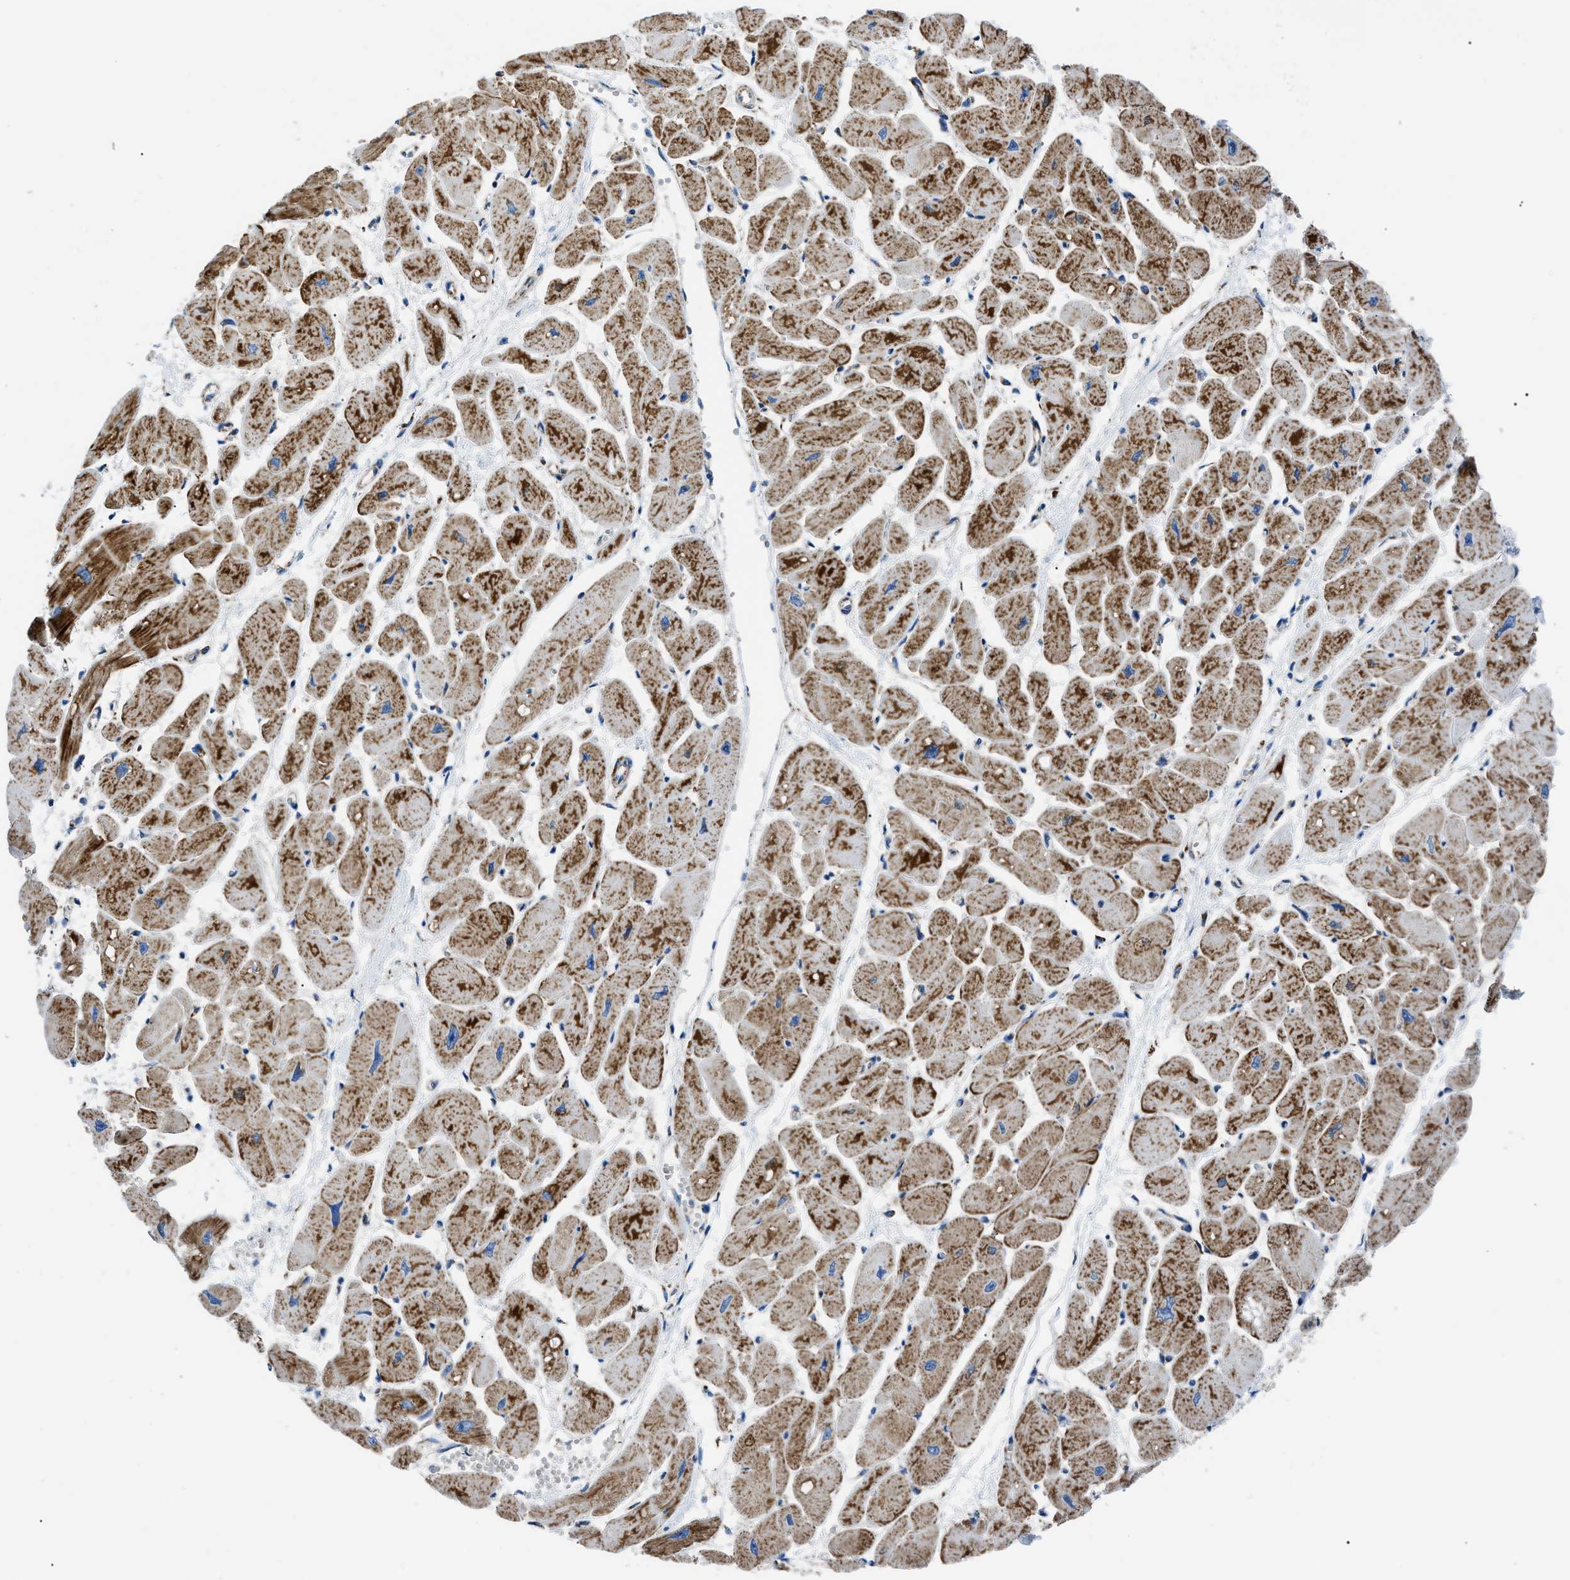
{"staining": {"intensity": "strong", "quantity": ">75%", "location": "cytoplasmic/membranous"}, "tissue": "heart muscle", "cell_type": "Cardiomyocytes", "image_type": "normal", "snomed": [{"axis": "morphology", "description": "Normal tissue, NOS"}, {"axis": "topography", "description": "Heart"}], "caption": "Normal heart muscle demonstrates strong cytoplasmic/membranous staining in approximately >75% of cardiomyocytes, visualized by immunohistochemistry. The staining was performed using DAB (3,3'-diaminobenzidine) to visualize the protein expression in brown, while the nuclei were stained in blue with hematoxylin (Magnification: 20x).", "gene": "PHB2", "patient": {"sex": "female", "age": 54}}